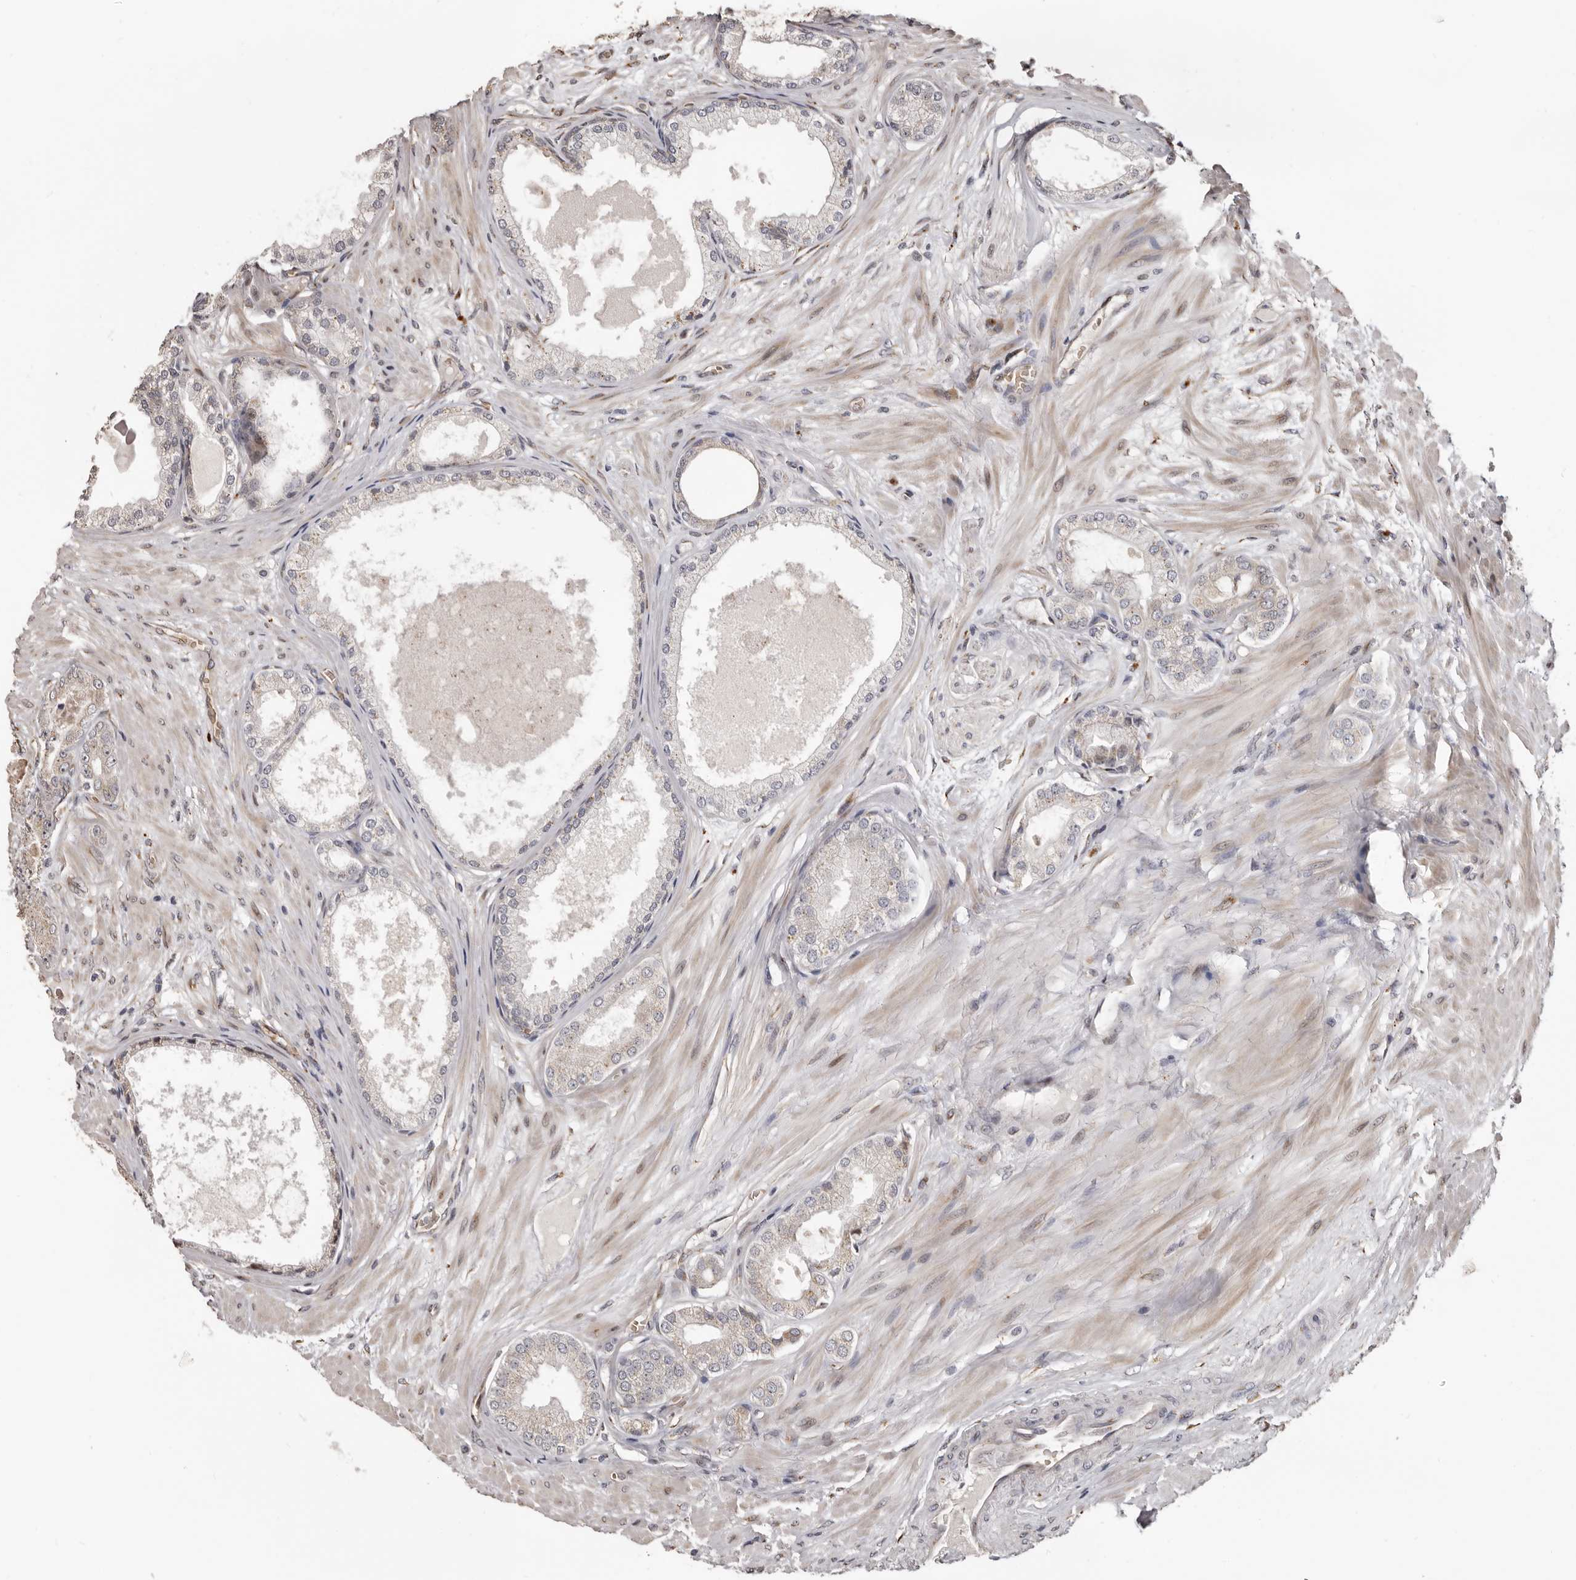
{"staining": {"intensity": "weak", "quantity": "<25%", "location": "cytoplasmic/membranous"}, "tissue": "prostate cancer", "cell_type": "Tumor cells", "image_type": "cancer", "snomed": [{"axis": "morphology", "description": "Adenocarcinoma, Low grade"}, {"axis": "topography", "description": "Prostate"}], "caption": "Human prostate cancer (adenocarcinoma (low-grade)) stained for a protein using IHC displays no expression in tumor cells.", "gene": "ENTREP1", "patient": {"sex": "male", "age": 63}}